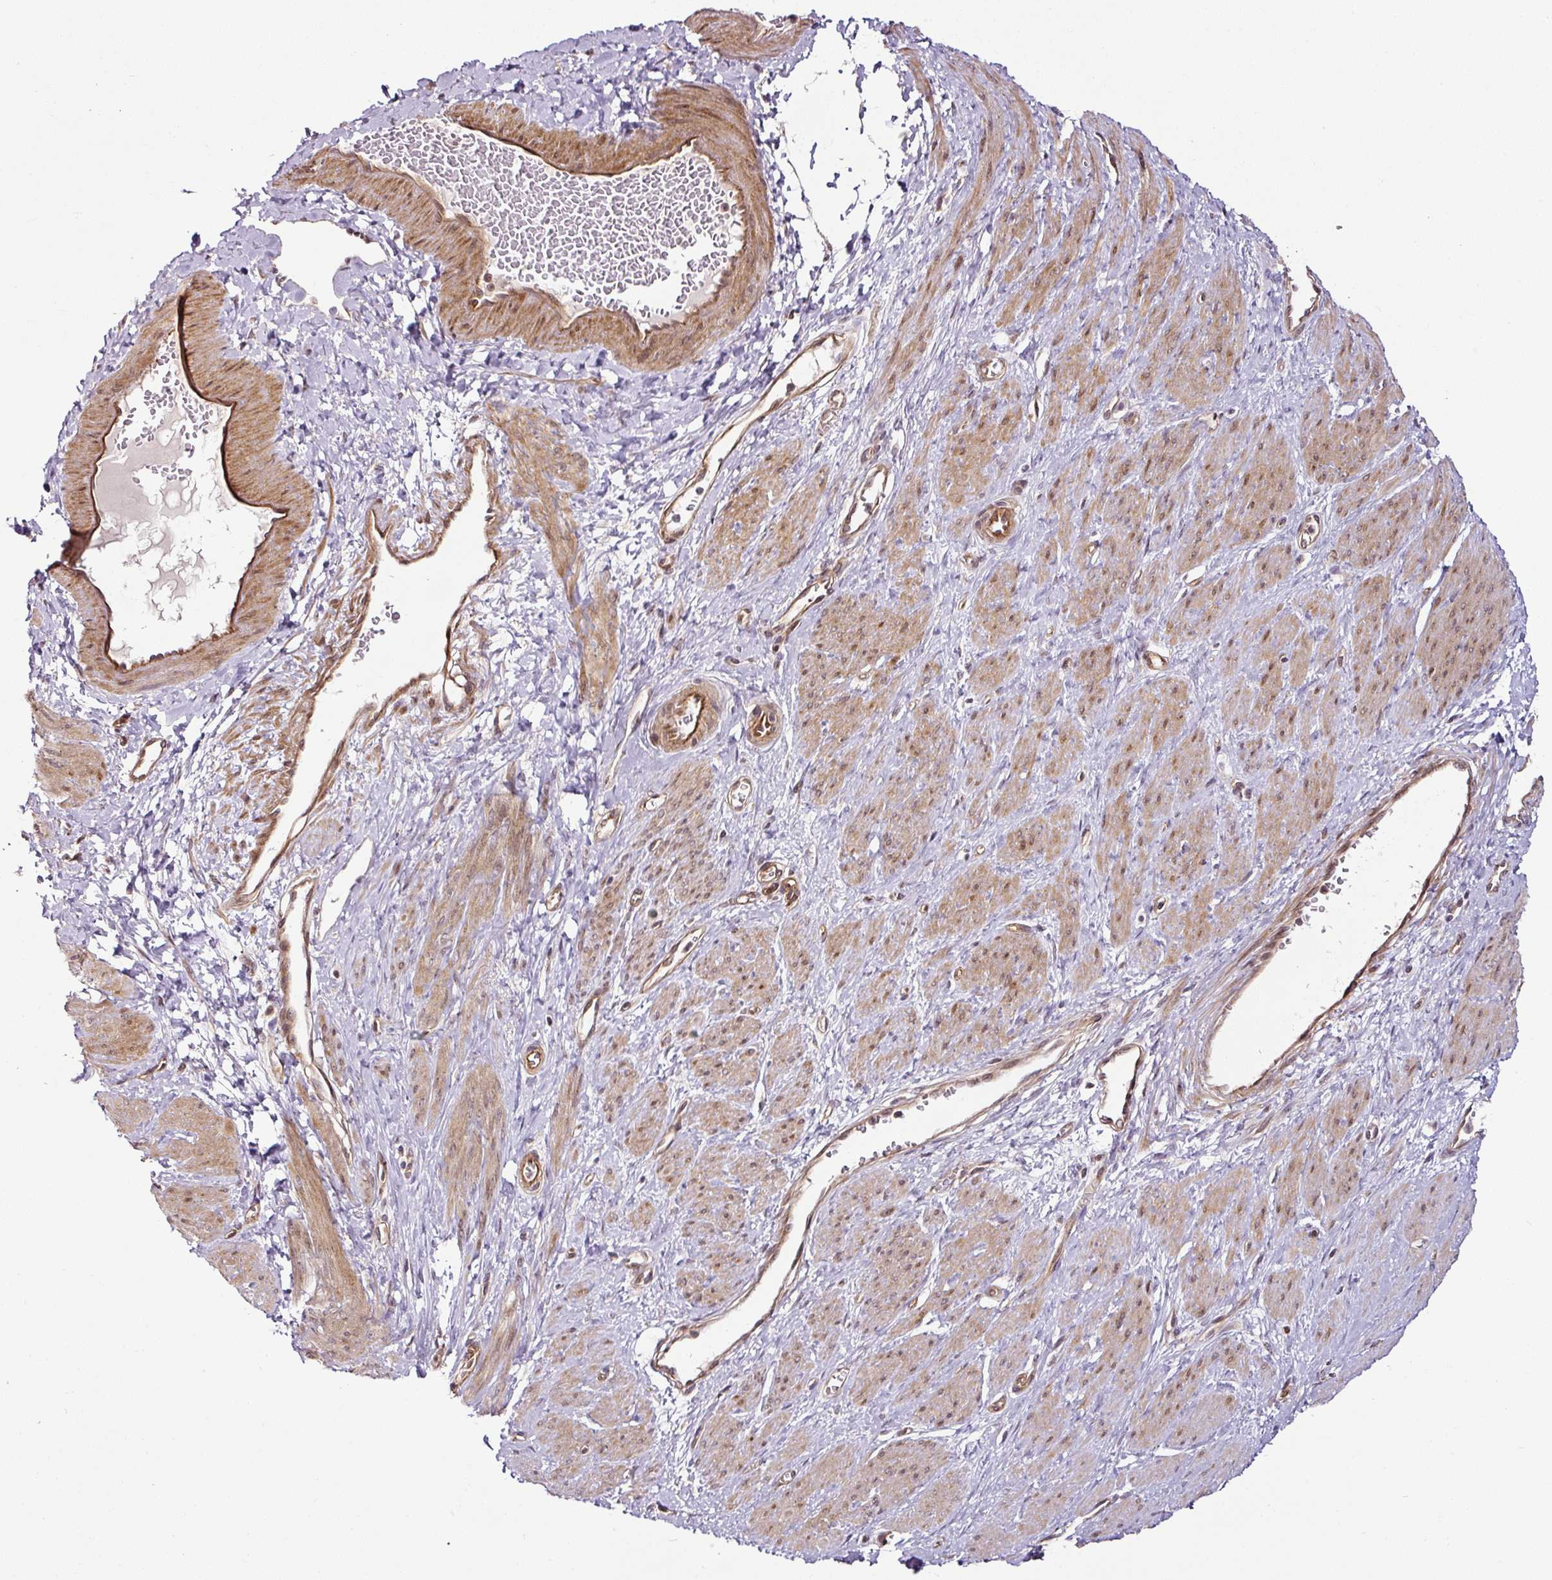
{"staining": {"intensity": "moderate", "quantity": ">75%", "location": "cytoplasmic/membranous,nuclear"}, "tissue": "smooth muscle", "cell_type": "Smooth muscle cells", "image_type": "normal", "snomed": [{"axis": "morphology", "description": "Normal tissue, NOS"}, {"axis": "topography", "description": "Smooth muscle"}, {"axis": "topography", "description": "Uterus"}], "caption": "Moderate cytoplasmic/membranous,nuclear protein expression is identified in approximately >75% of smooth muscle cells in smooth muscle.", "gene": "DCAF13", "patient": {"sex": "female", "age": 39}}